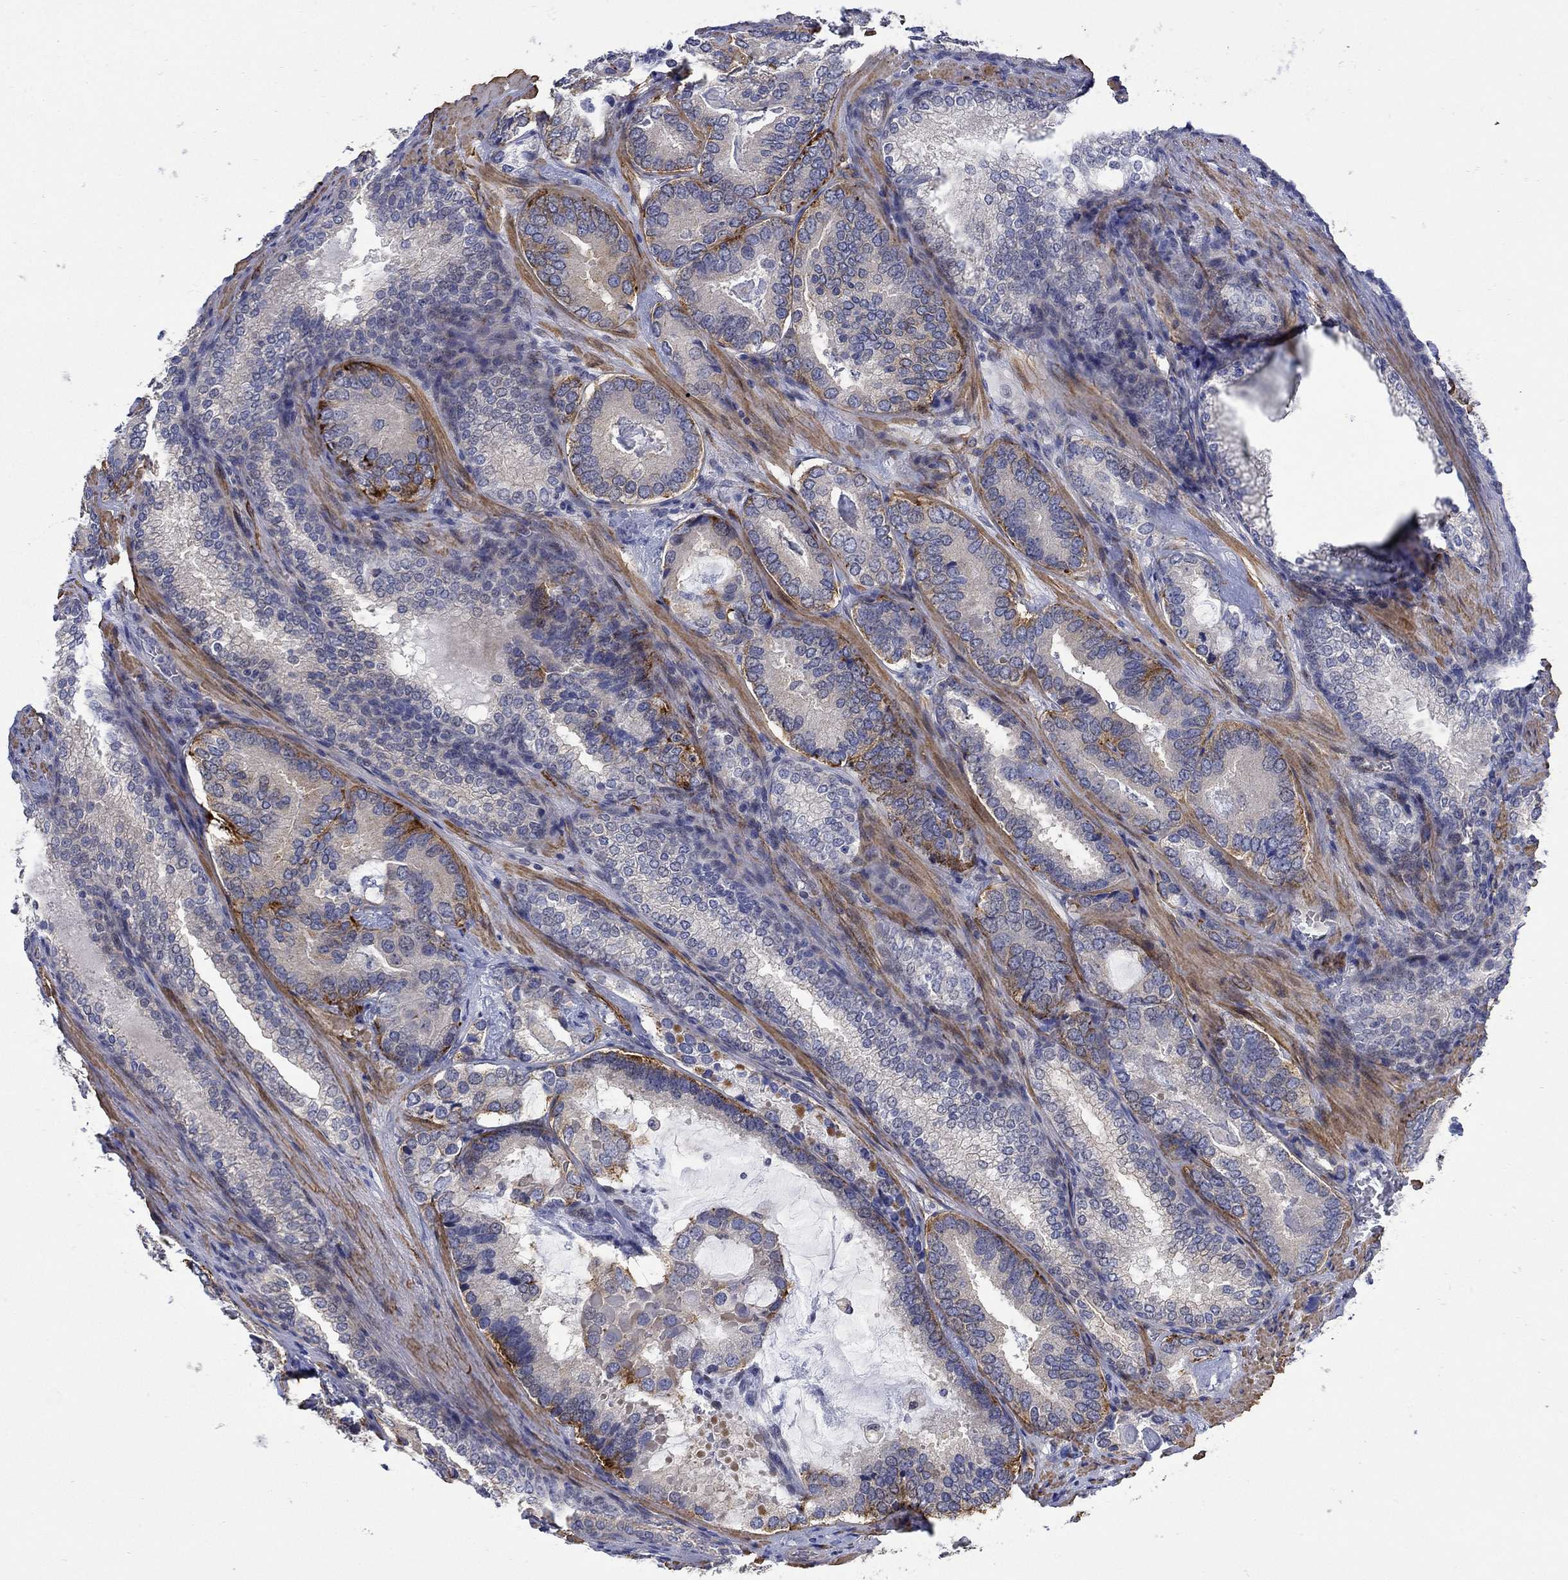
{"staining": {"intensity": "weak", "quantity": "<25%", "location": "cytoplasmic/membranous"}, "tissue": "prostate cancer", "cell_type": "Tumor cells", "image_type": "cancer", "snomed": [{"axis": "morphology", "description": "Adenocarcinoma, Low grade"}, {"axis": "topography", "description": "Prostate"}], "caption": "This is an IHC histopathology image of prostate cancer (adenocarcinoma (low-grade)). There is no staining in tumor cells.", "gene": "SCN7A", "patient": {"sex": "male", "age": 60}}